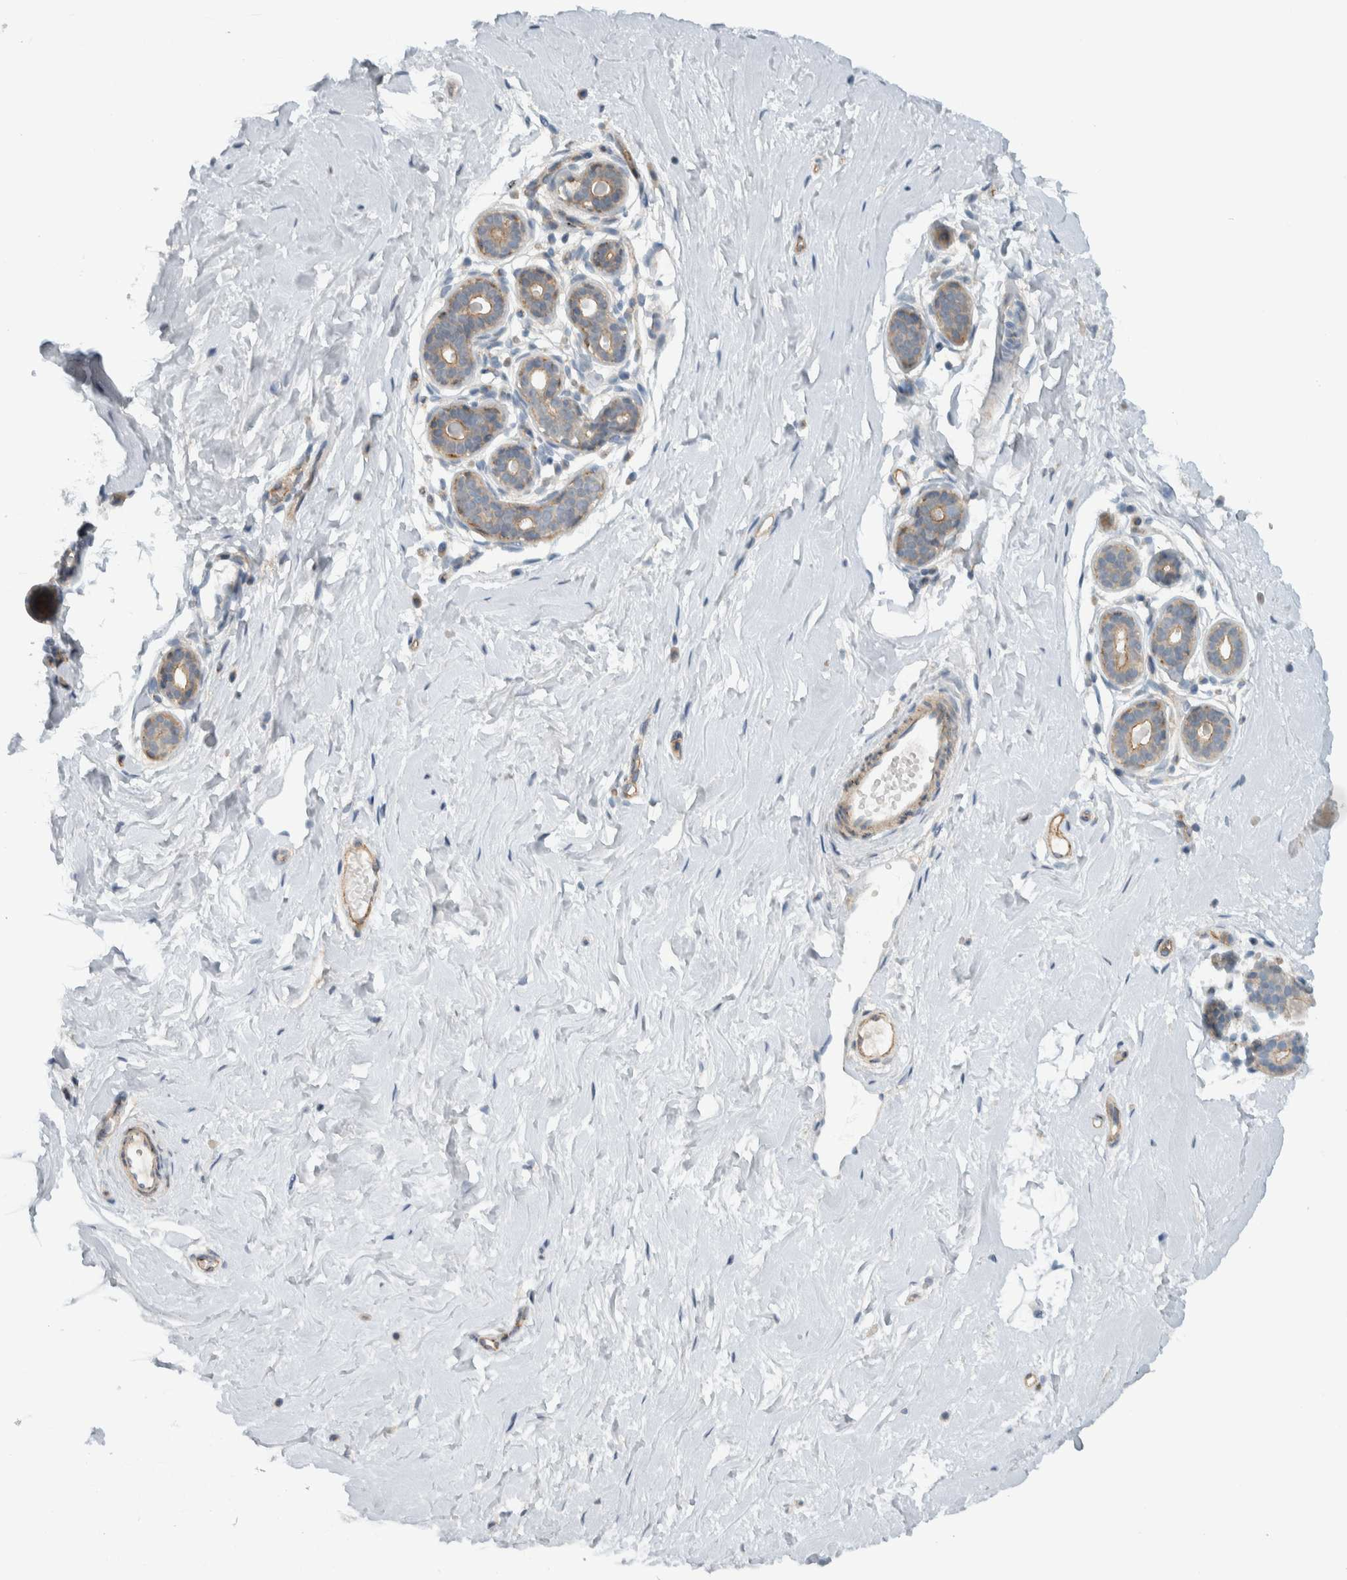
{"staining": {"intensity": "negative", "quantity": "none", "location": "none"}, "tissue": "breast", "cell_type": "Adipocytes", "image_type": "normal", "snomed": [{"axis": "morphology", "description": "Normal tissue, NOS"}, {"axis": "topography", "description": "Breast"}], "caption": "Adipocytes show no significant protein positivity in benign breast.", "gene": "MPRIP", "patient": {"sex": "female", "age": 23}}